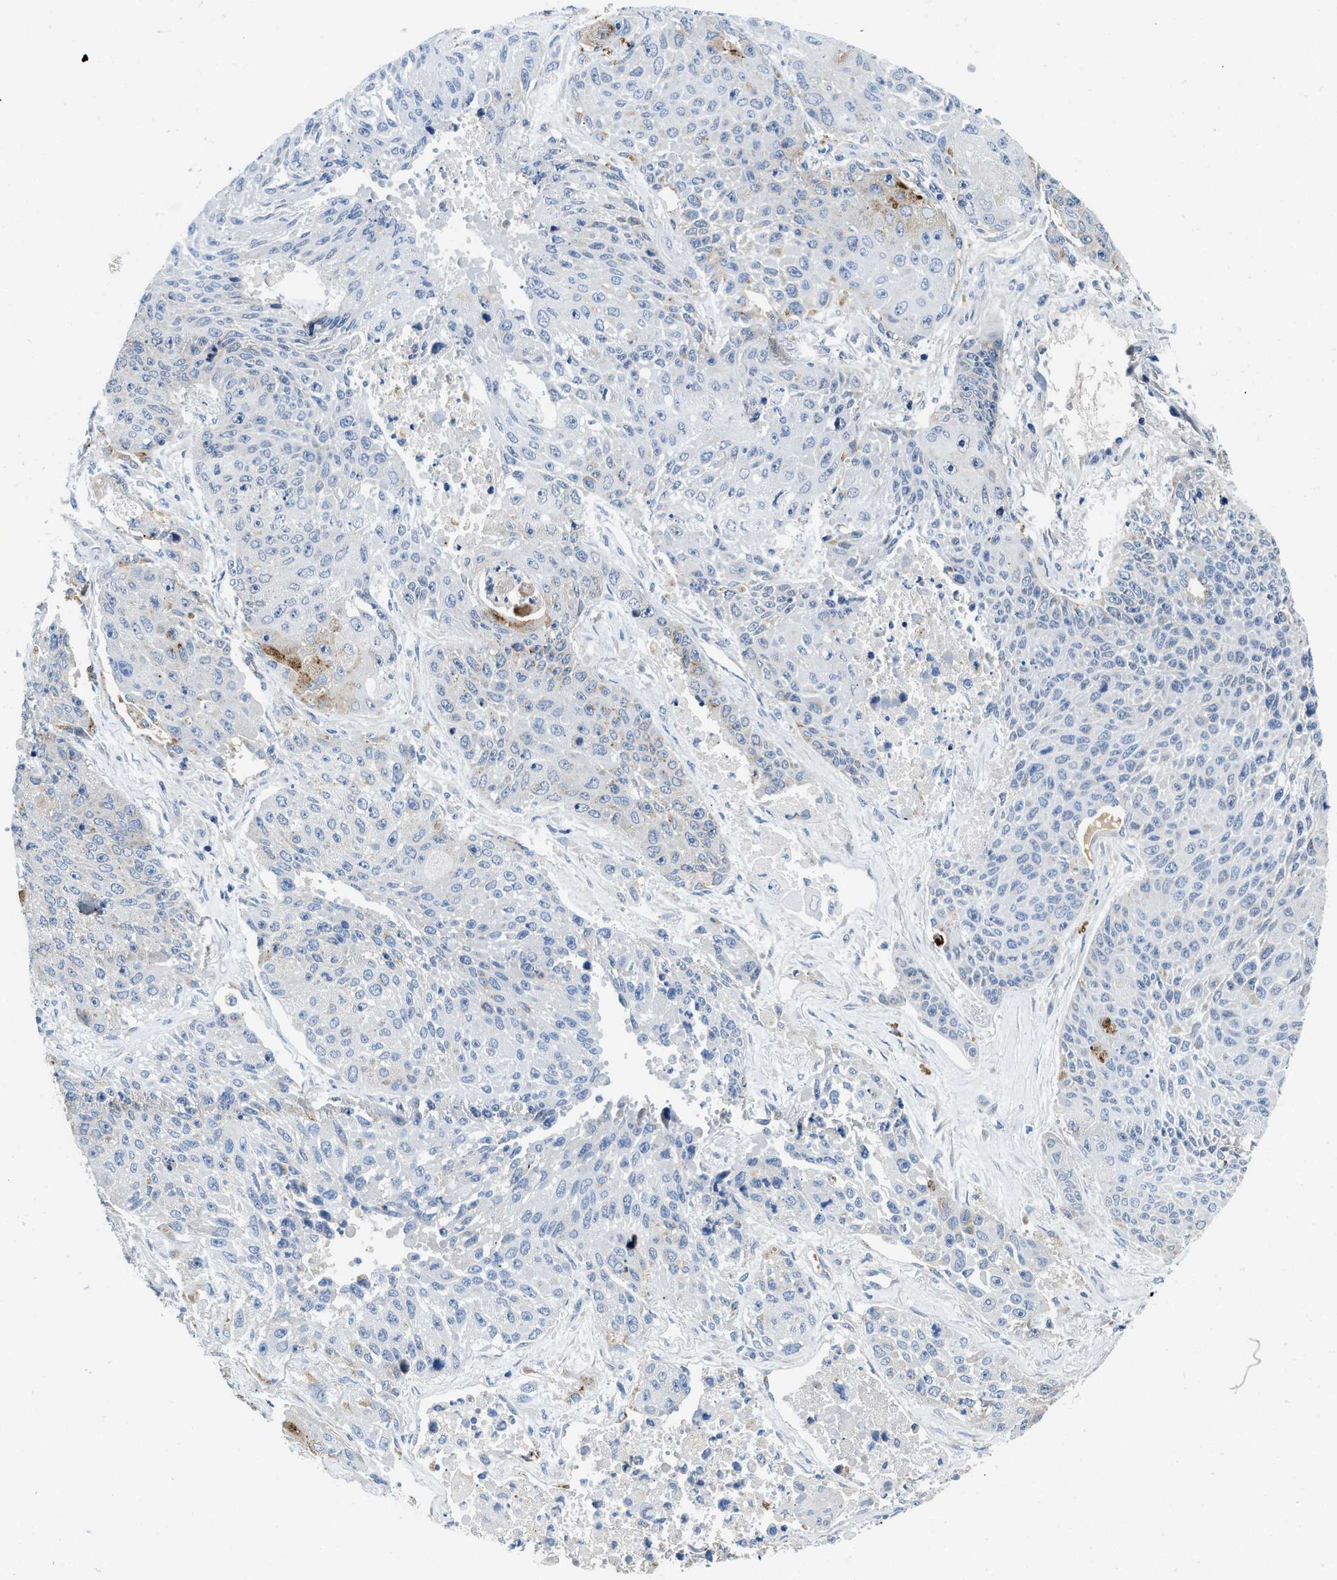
{"staining": {"intensity": "moderate", "quantity": "<25%", "location": "cytoplasmic/membranous"}, "tissue": "lung cancer", "cell_type": "Tumor cells", "image_type": "cancer", "snomed": [{"axis": "morphology", "description": "Squamous cell carcinoma, NOS"}, {"axis": "topography", "description": "Lung"}], "caption": "Brown immunohistochemical staining in human lung cancer demonstrates moderate cytoplasmic/membranous positivity in approximately <25% of tumor cells.", "gene": "TSPAN3", "patient": {"sex": "male", "age": 61}}